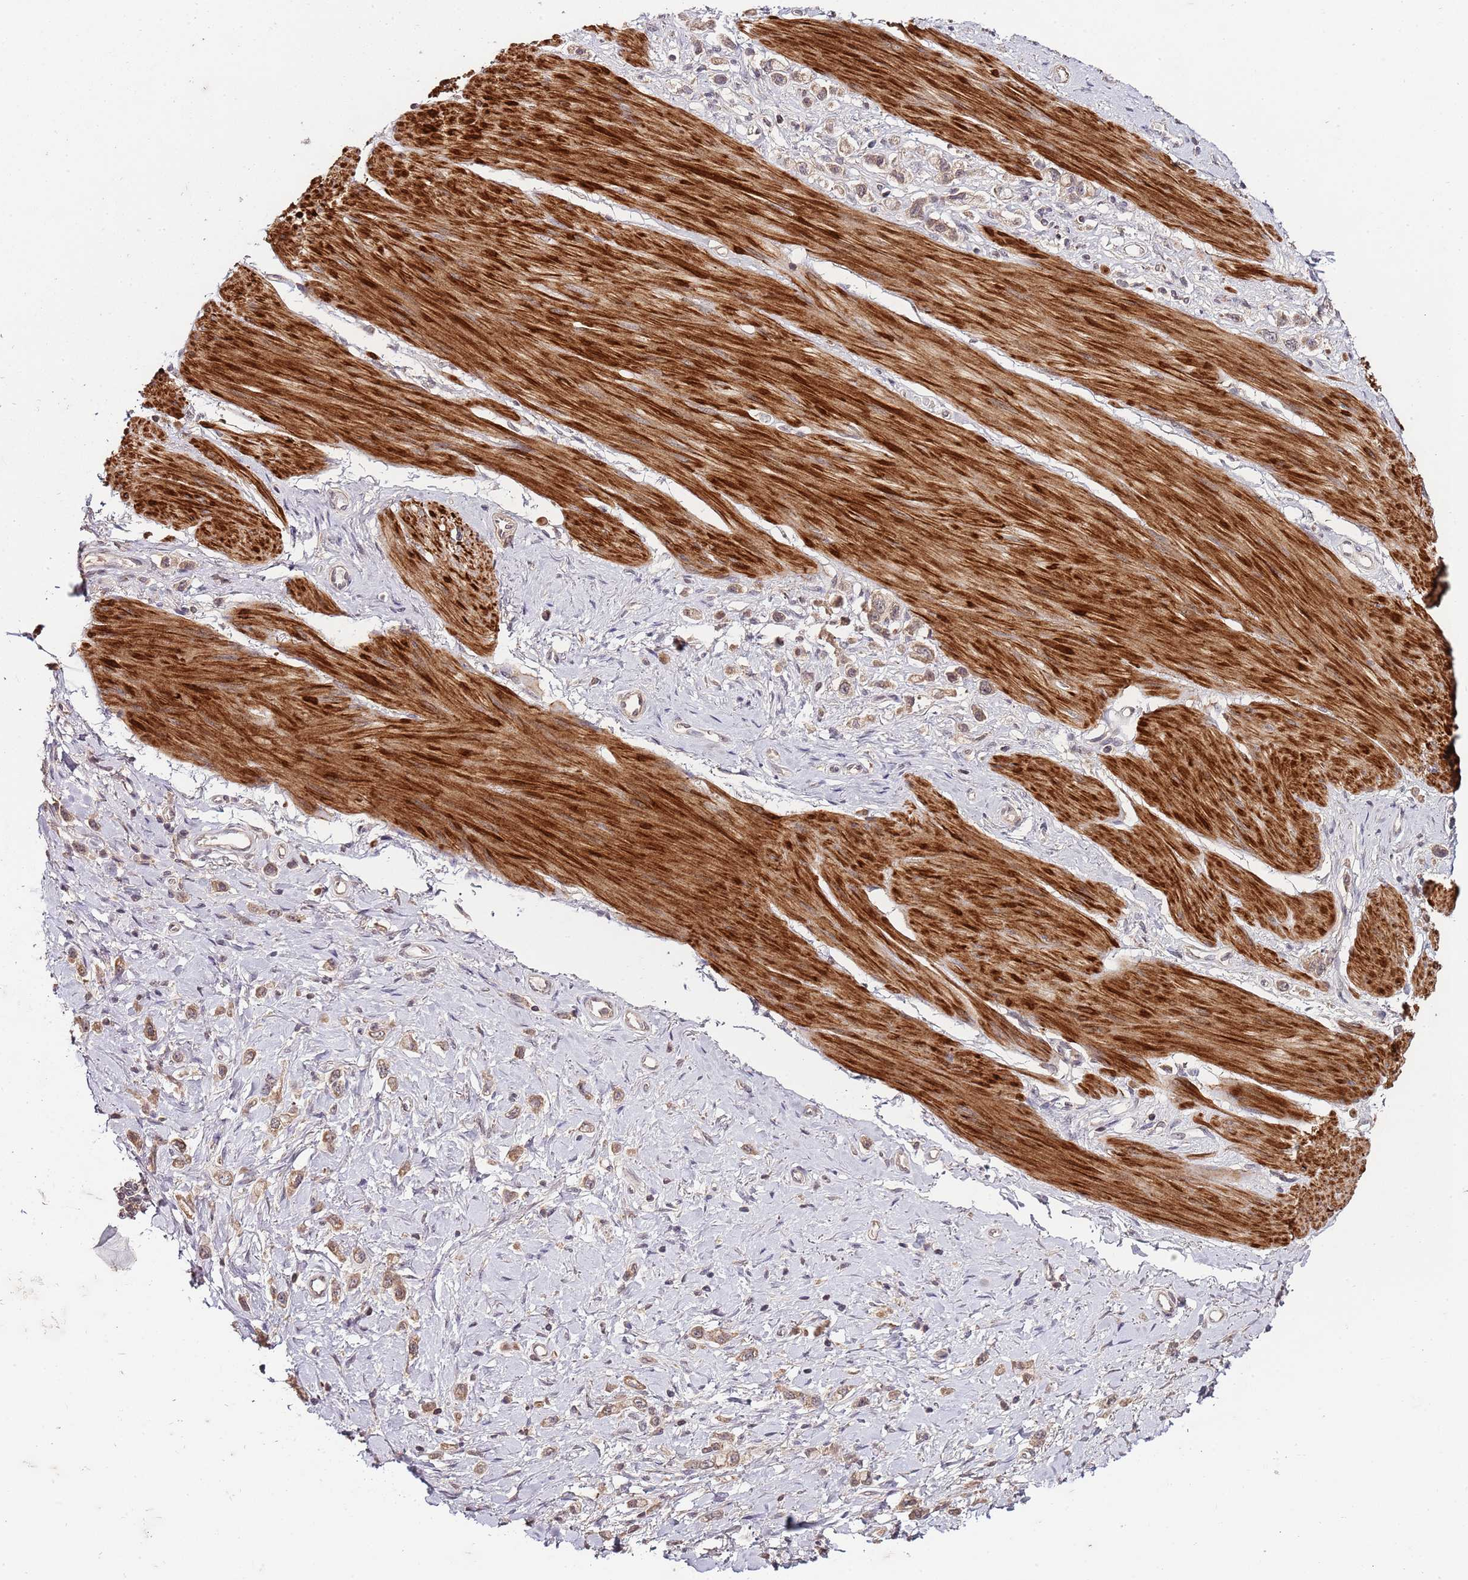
{"staining": {"intensity": "moderate", "quantity": ">75%", "location": "cytoplasmic/membranous"}, "tissue": "stomach cancer", "cell_type": "Tumor cells", "image_type": "cancer", "snomed": [{"axis": "morphology", "description": "Adenocarcinoma, NOS"}, {"axis": "topography", "description": "Stomach"}], "caption": "Immunohistochemical staining of stomach cancer reveals medium levels of moderate cytoplasmic/membranous protein expression in about >75% of tumor cells.", "gene": "LIN37", "patient": {"sex": "female", "age": 65}}